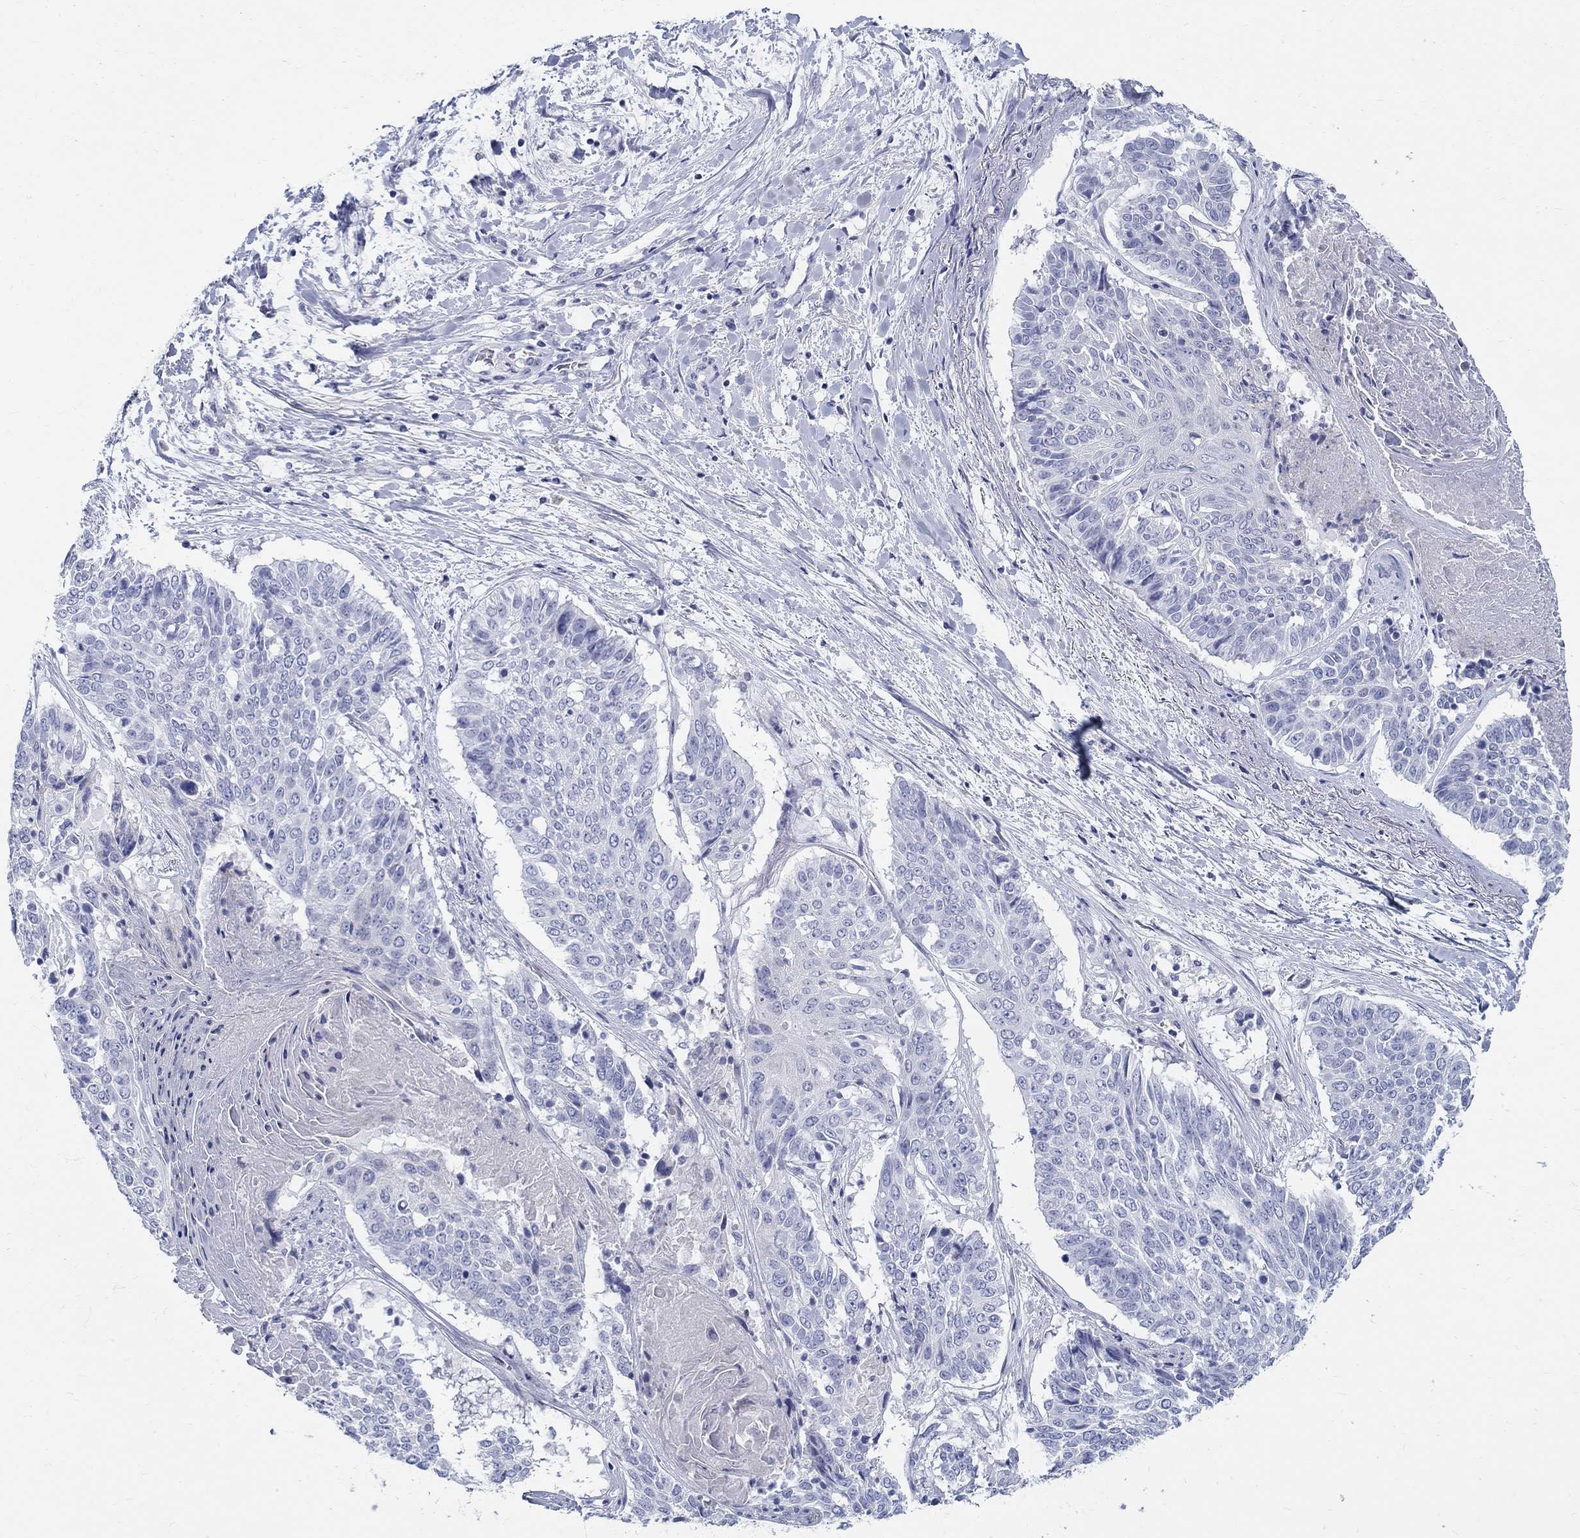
{"staining": {"intensity": "negative", "quantity": "none", "location": "none"}, "tissue": "lung cancer", "cell_type": "Tumor cells", "image_type": "cancer", "snomed": [{"axis": "morphology", "description": "Squamous cell carcinoma, NOS"}, {"axis": "topography", "description": "Lung"}], "caption": "Immunohistochemistry (IHC) micrograph of neoplastic tissue: lung squamous cell carcinoma stained with DAB (3,3'-diaminobenzidine) shows no significant protein expression in tumor cells.", "gene": "CRYGS", "patient": {"sex": "male", "age": 64}}